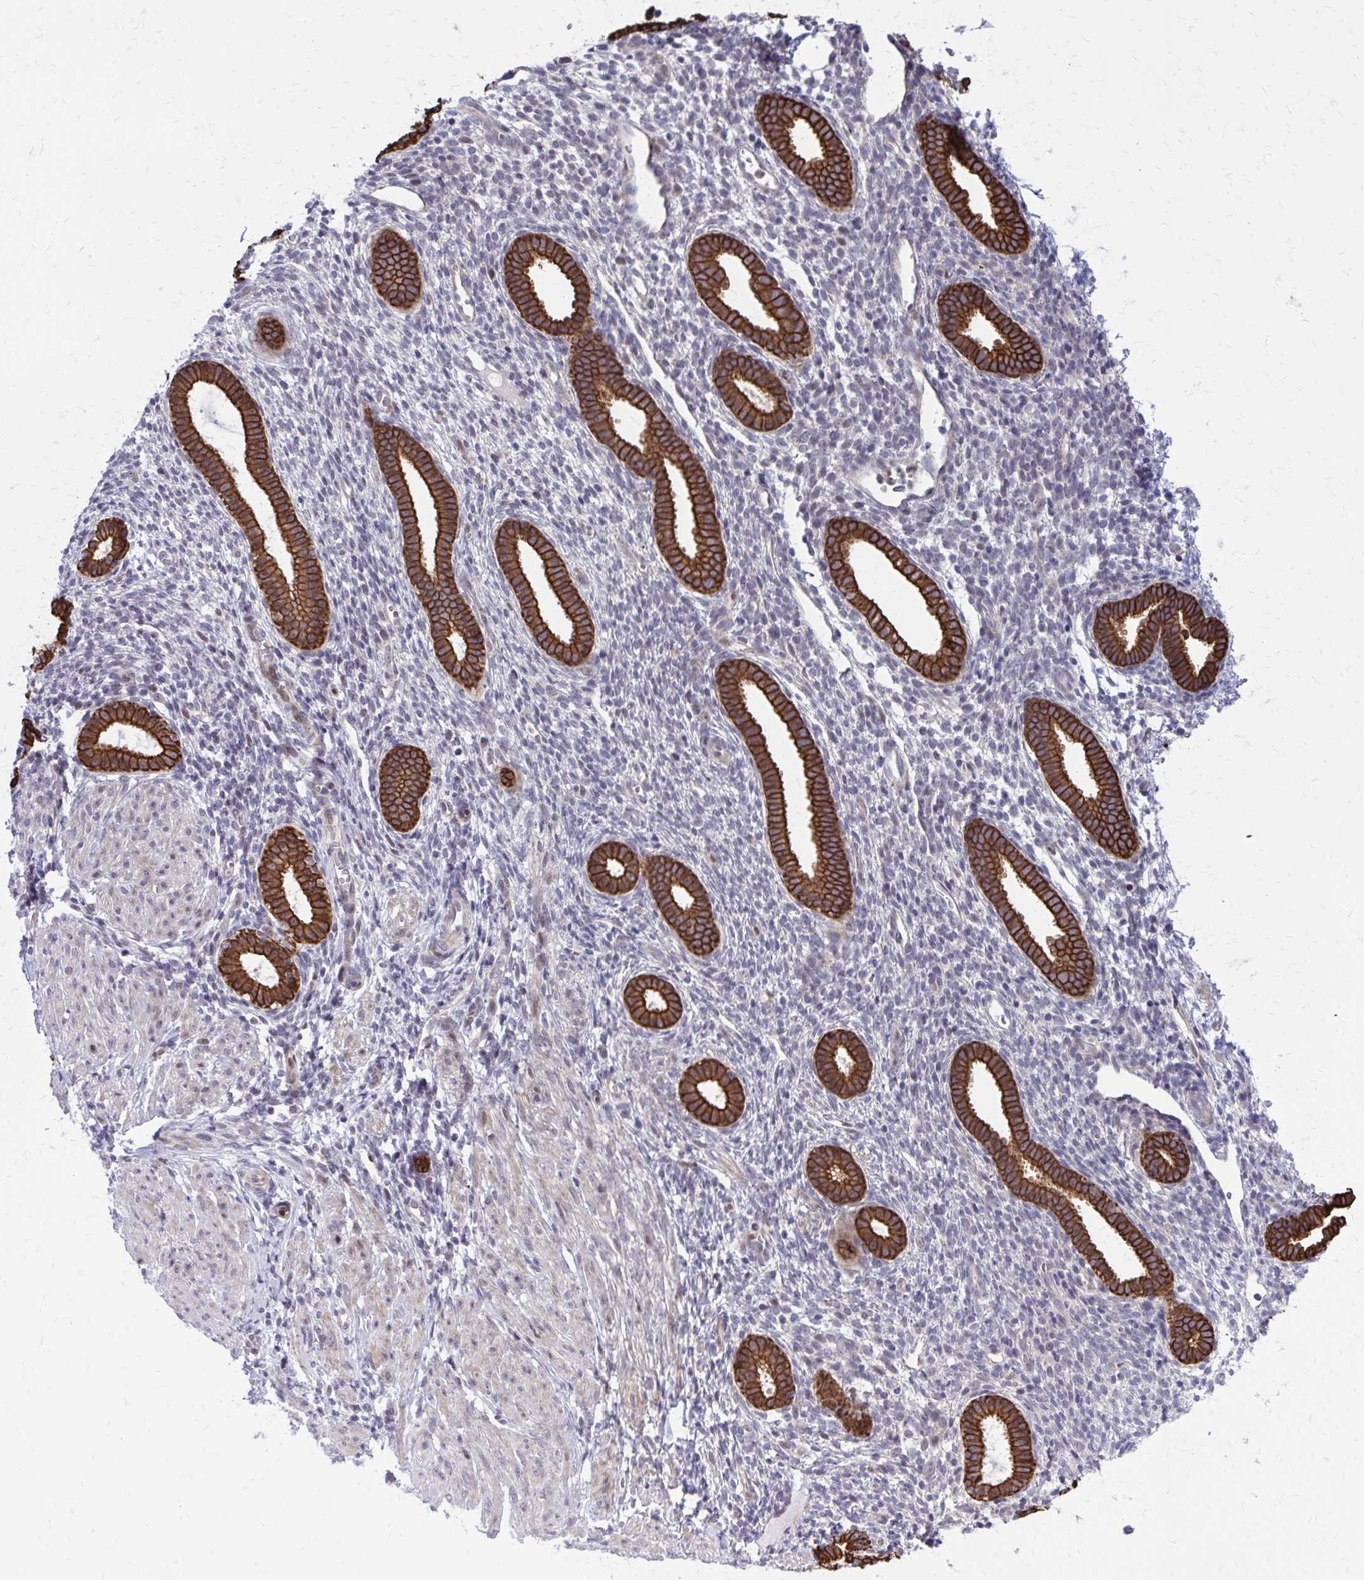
{"staining": {"intensity": "negative", "quantity": "none", "location": "none"}, "tissue": "endometrium", "cell_type": "Cells in endometrial stroma", "image_type": "normal", "snomed": [{"axis": "morphology", "description": "Normal tissue, NOS"}, {"axis": "topography", "description": "Endometrium"}], "caption": "The image reveals no staining of cells in endometrial stroma in normal endometrium.", "gene": "ANKRD30B", "patient": {"sex": "female", "age": 36}}